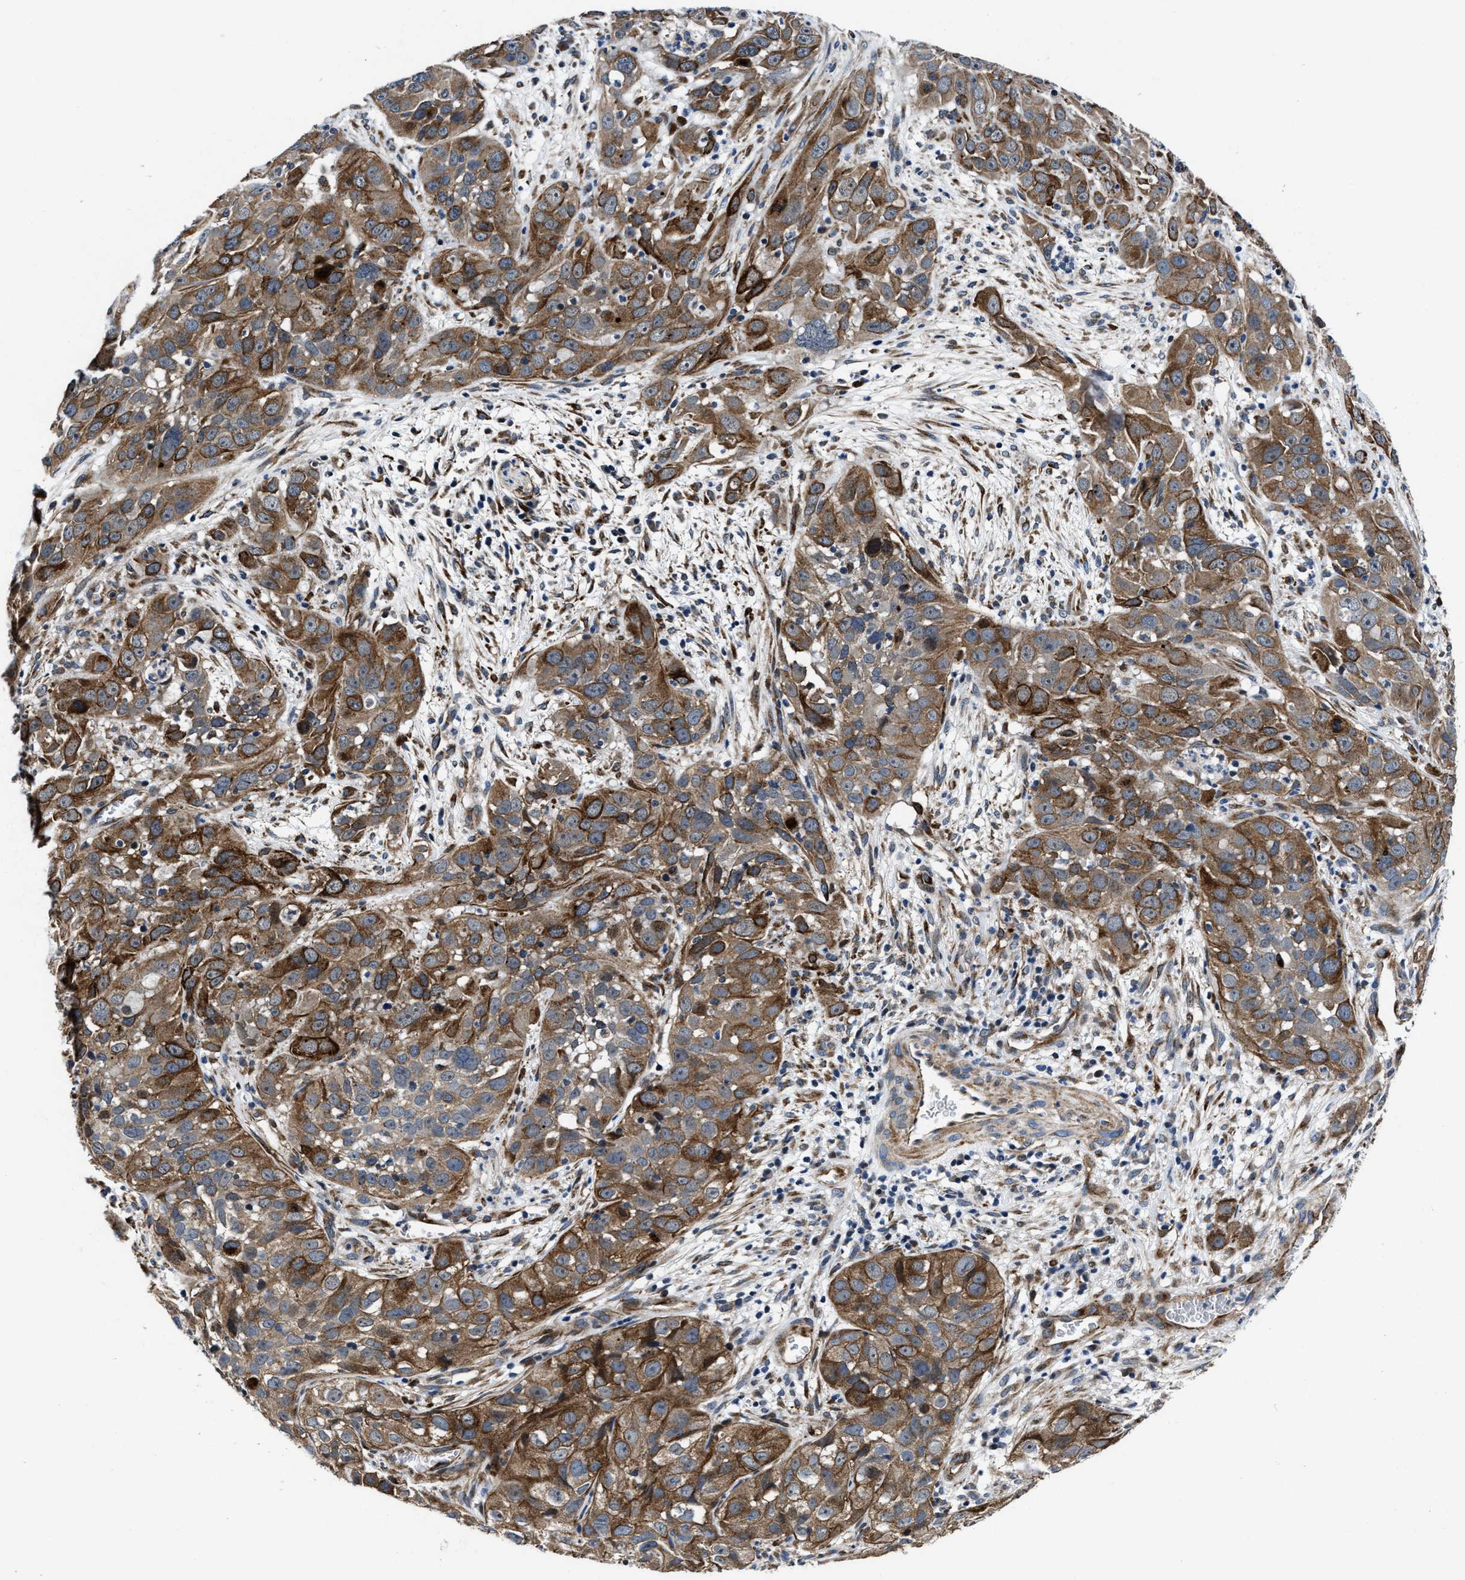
{"staining": {"intensity": "moderate", "quantity": ">75%", "location": "cytoplasmic/membranous"}, "tissue": "cervical cancer", "cell_type": "Tumor cells", "image_type": "cancer", "snomed": [{"axis": "morphology", "description": "Squamous cell carcinoma, NOS"}, {"axis": "topography", "description": "Cervix"}], "caption": "IHC (DAB) staining of human cervical squamous cell carcinoma reveals moderate cytoplasmic/membranous protein positivity in approximately >75% of tumor cells.", "gene": "C2orf66", "patient": {"sex": "female", "age": 32}}